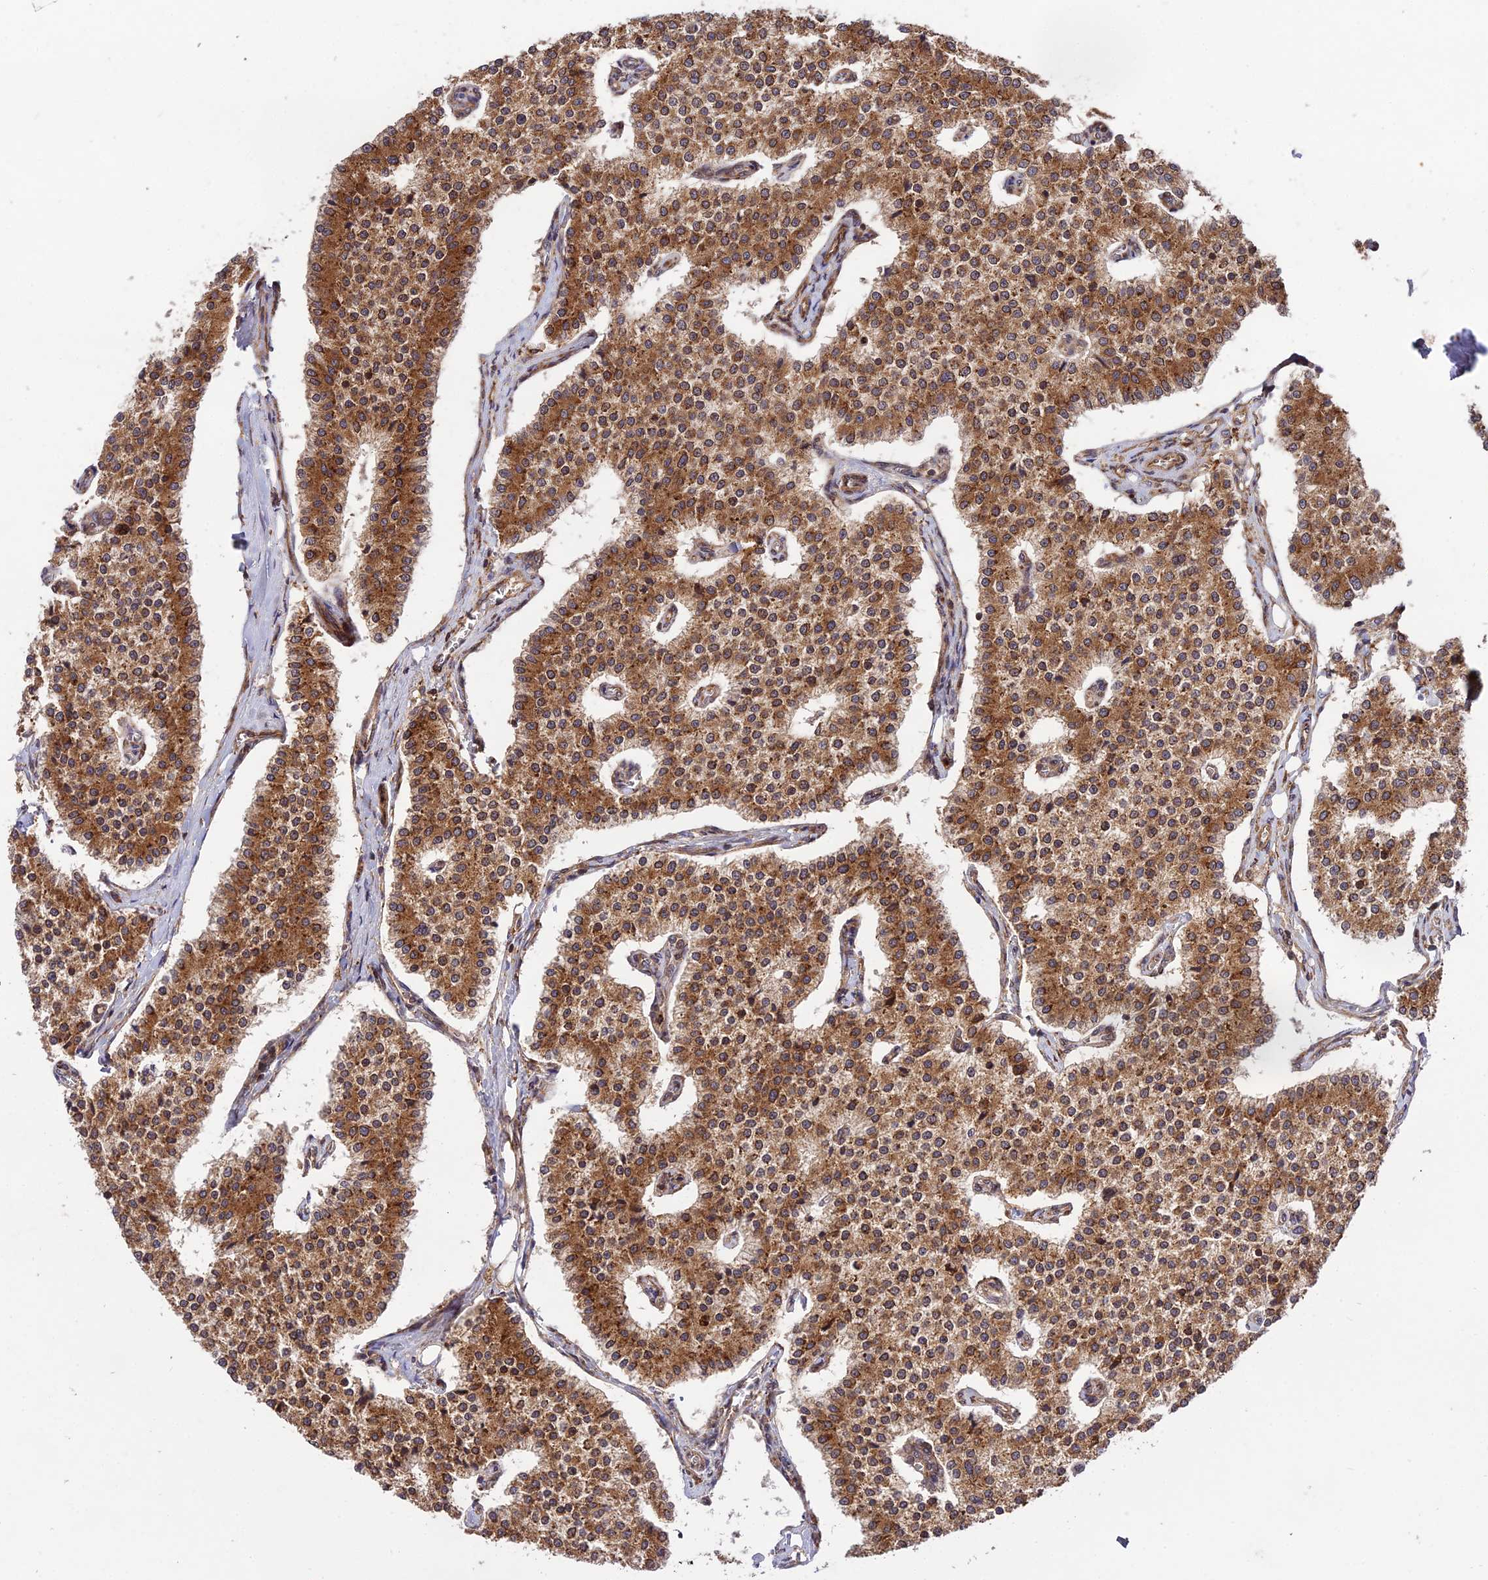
{"staining": {"intensity": "strong", "quantity": ">75%", "location": "cytoplasmic/membranous"}, "tissue": "carcinoid", "cell_type": "Tumor cells", "image_type": "cancer", "snomed": [{"axis": "morphology", "description": "Carcinoid, malignant, NOS"}, {"axis": "topography", "description": "Colon"}], "caption": "High-power microscopy captured an immunohistochemistry (IHC) image of carcinoid, revealing strong cytoplasmic/membranous expression in approximately >75% of tumor cells.", "gene": "ROCK1", "patient": {"sex": "female", "age": 52}}